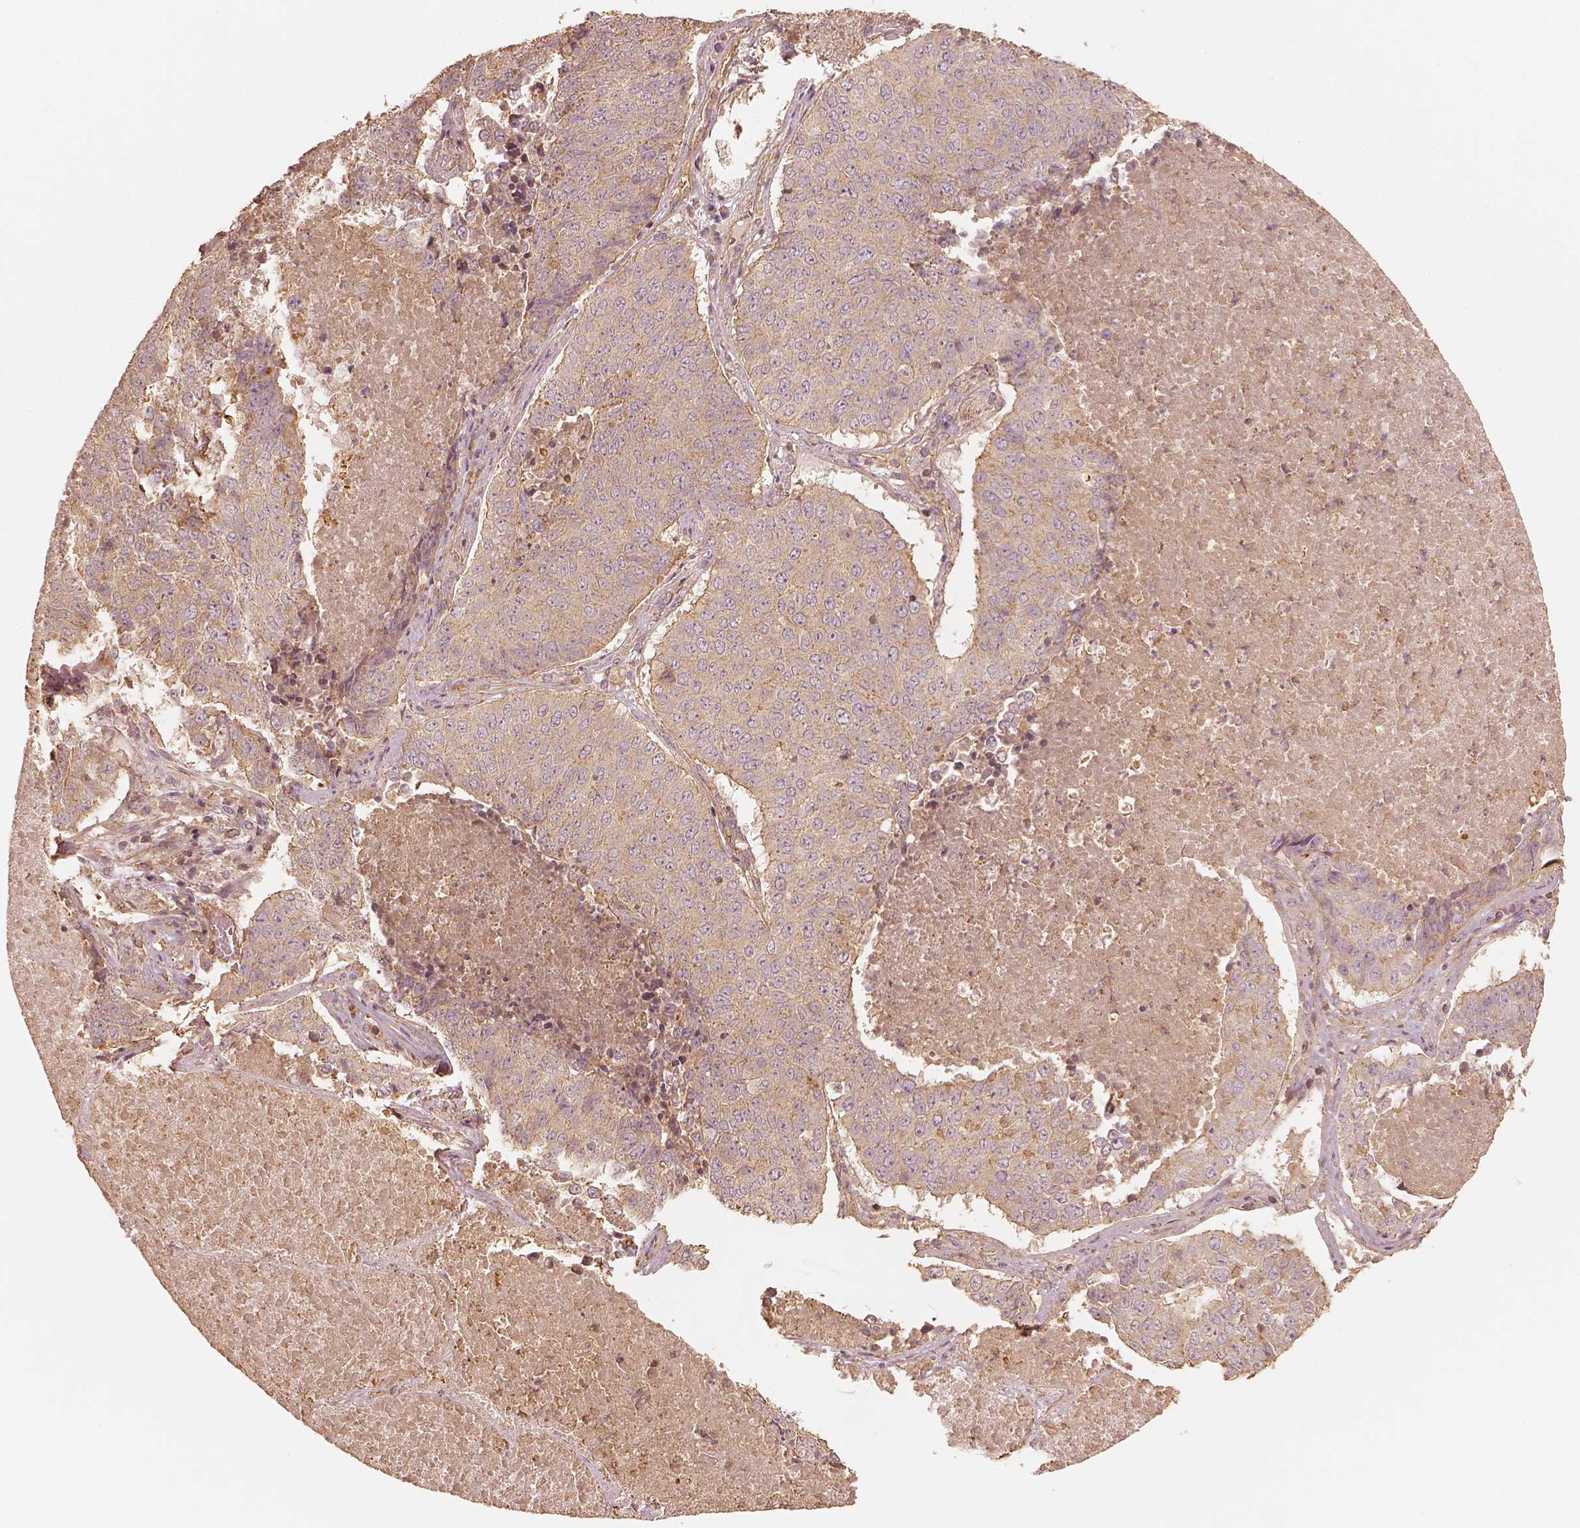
{"staining": {"intensity": "moderate", "quantity": "25%-75%", "location": "cytoplasmic/membranous"}, "tissue": "lung cancer", "cell_type": "Tumor cells", "image_type": "cancer", "snomed": [{"axis": "morphology", "description": "Normal tissue, NOS"}, {"axis": "morphology", "description": "Squamous cell carcinoma, NOS"}, {"axis": "topography", "description": "Bronchus"}, {"axis": "topography", "description": "Lung"}], "caption": "DAB immunohistochemical staining of human lung squamous cell carcinoma shows moderate cytoplasmic/membranous protein staining in about 25%-75% of tumor cells. The staining was performed using DAB, with brown indicating positive protein expression. Nuclei are stained blue with hematoxylin.", "gene": "WDR7", "patient": {"sex": "male", "age": 64}}